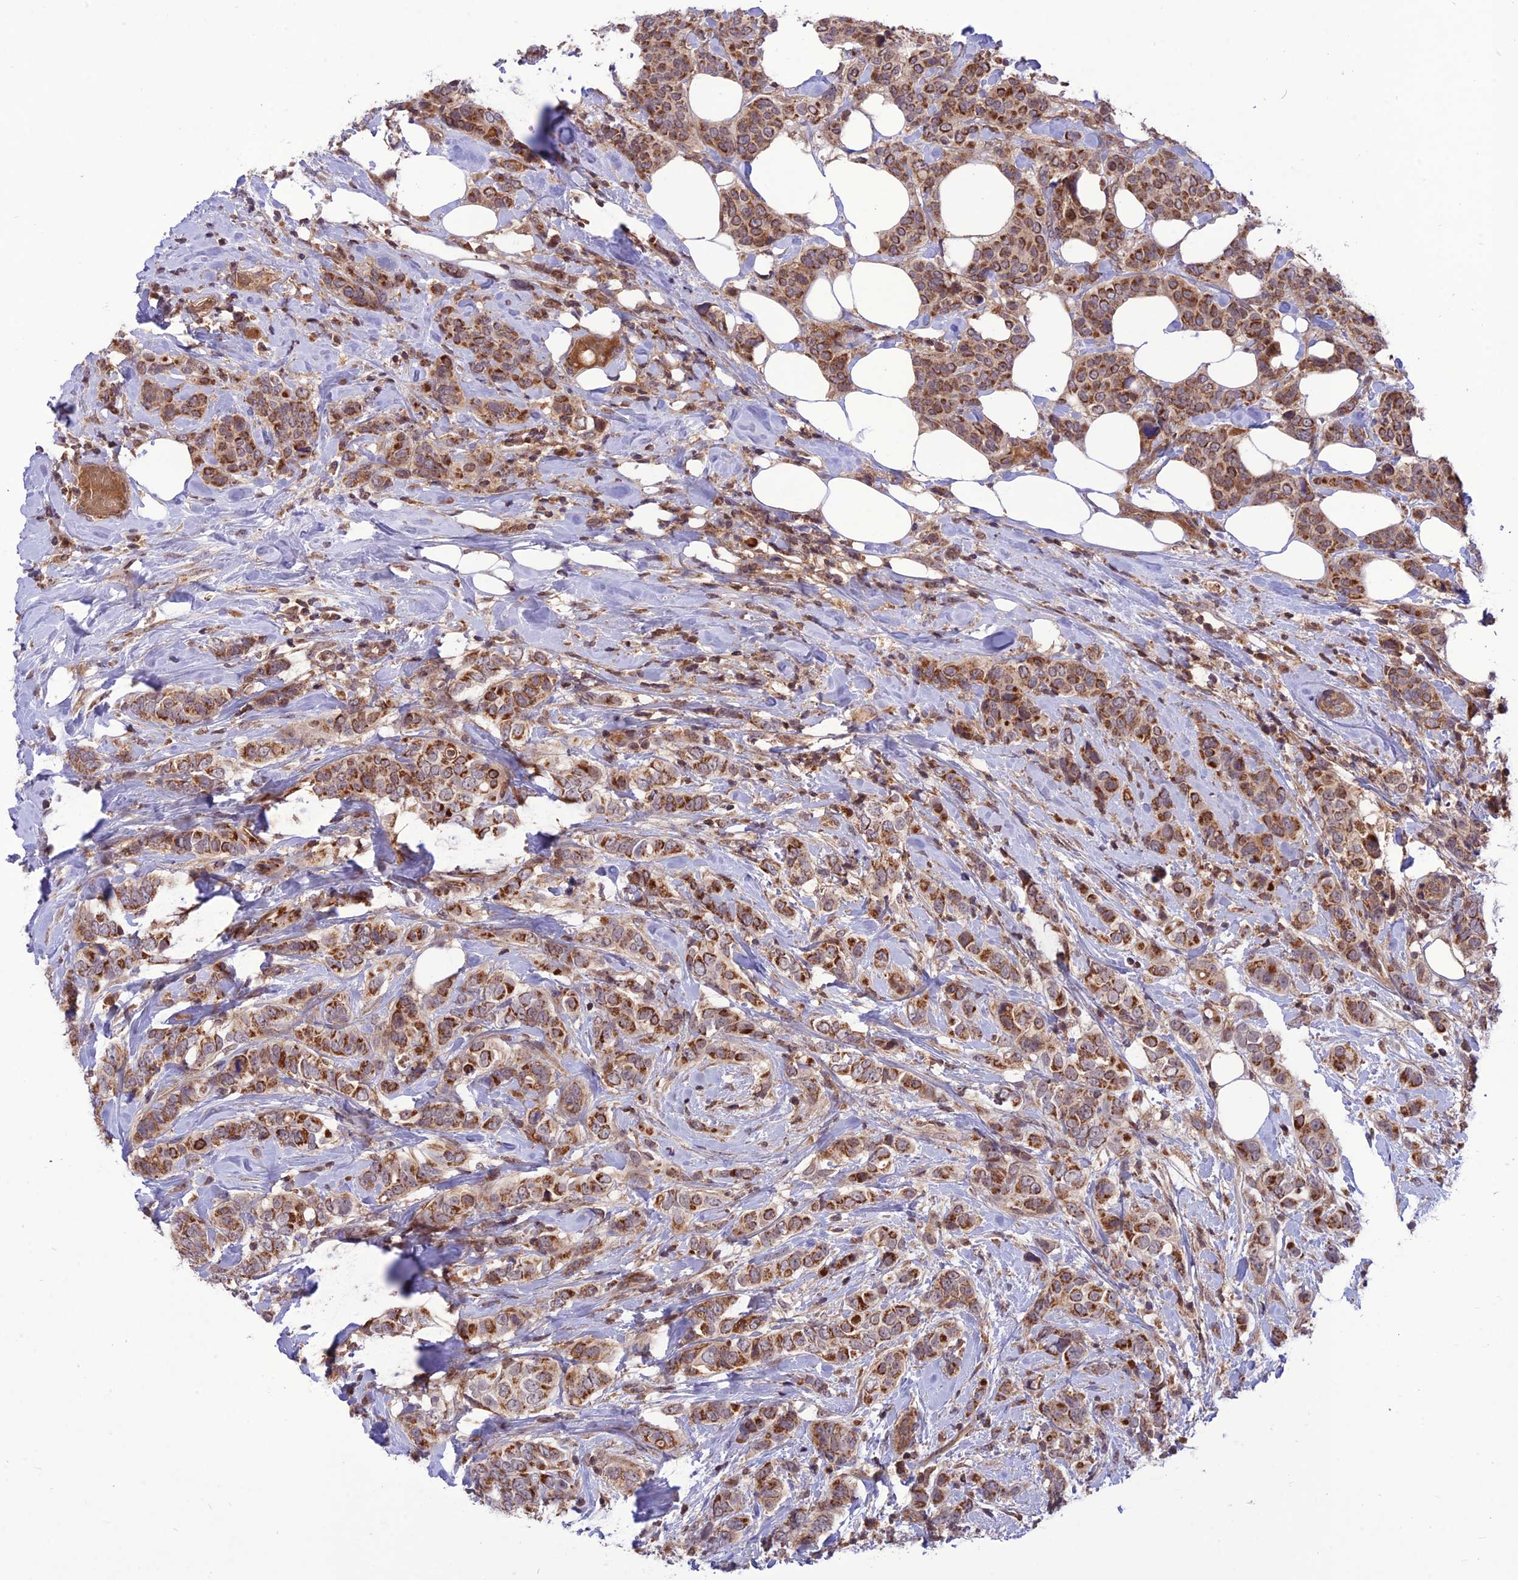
{"staining": {"intensity": "moderate", "quantity": ">75%", "location": "cytoplasmic/membranous"}, "tissue": "breast cancer", "cell_type": "Tumor cells", "image_type": "cancer", "snomed": [{"axis": "morphology", "description": "Lobular carcinoma"}, {"axis": "topography", "description": "Breast"}], "caption": "The photomicrograph exhibits immunohistochemical staining of breast lobular carcinoma. There is moderate cytoplasmic/membranous expression is seen in about >75% of tumor cells.", "gene": "NDUFC1", "patient": {"sex": "female", "age": 51}}